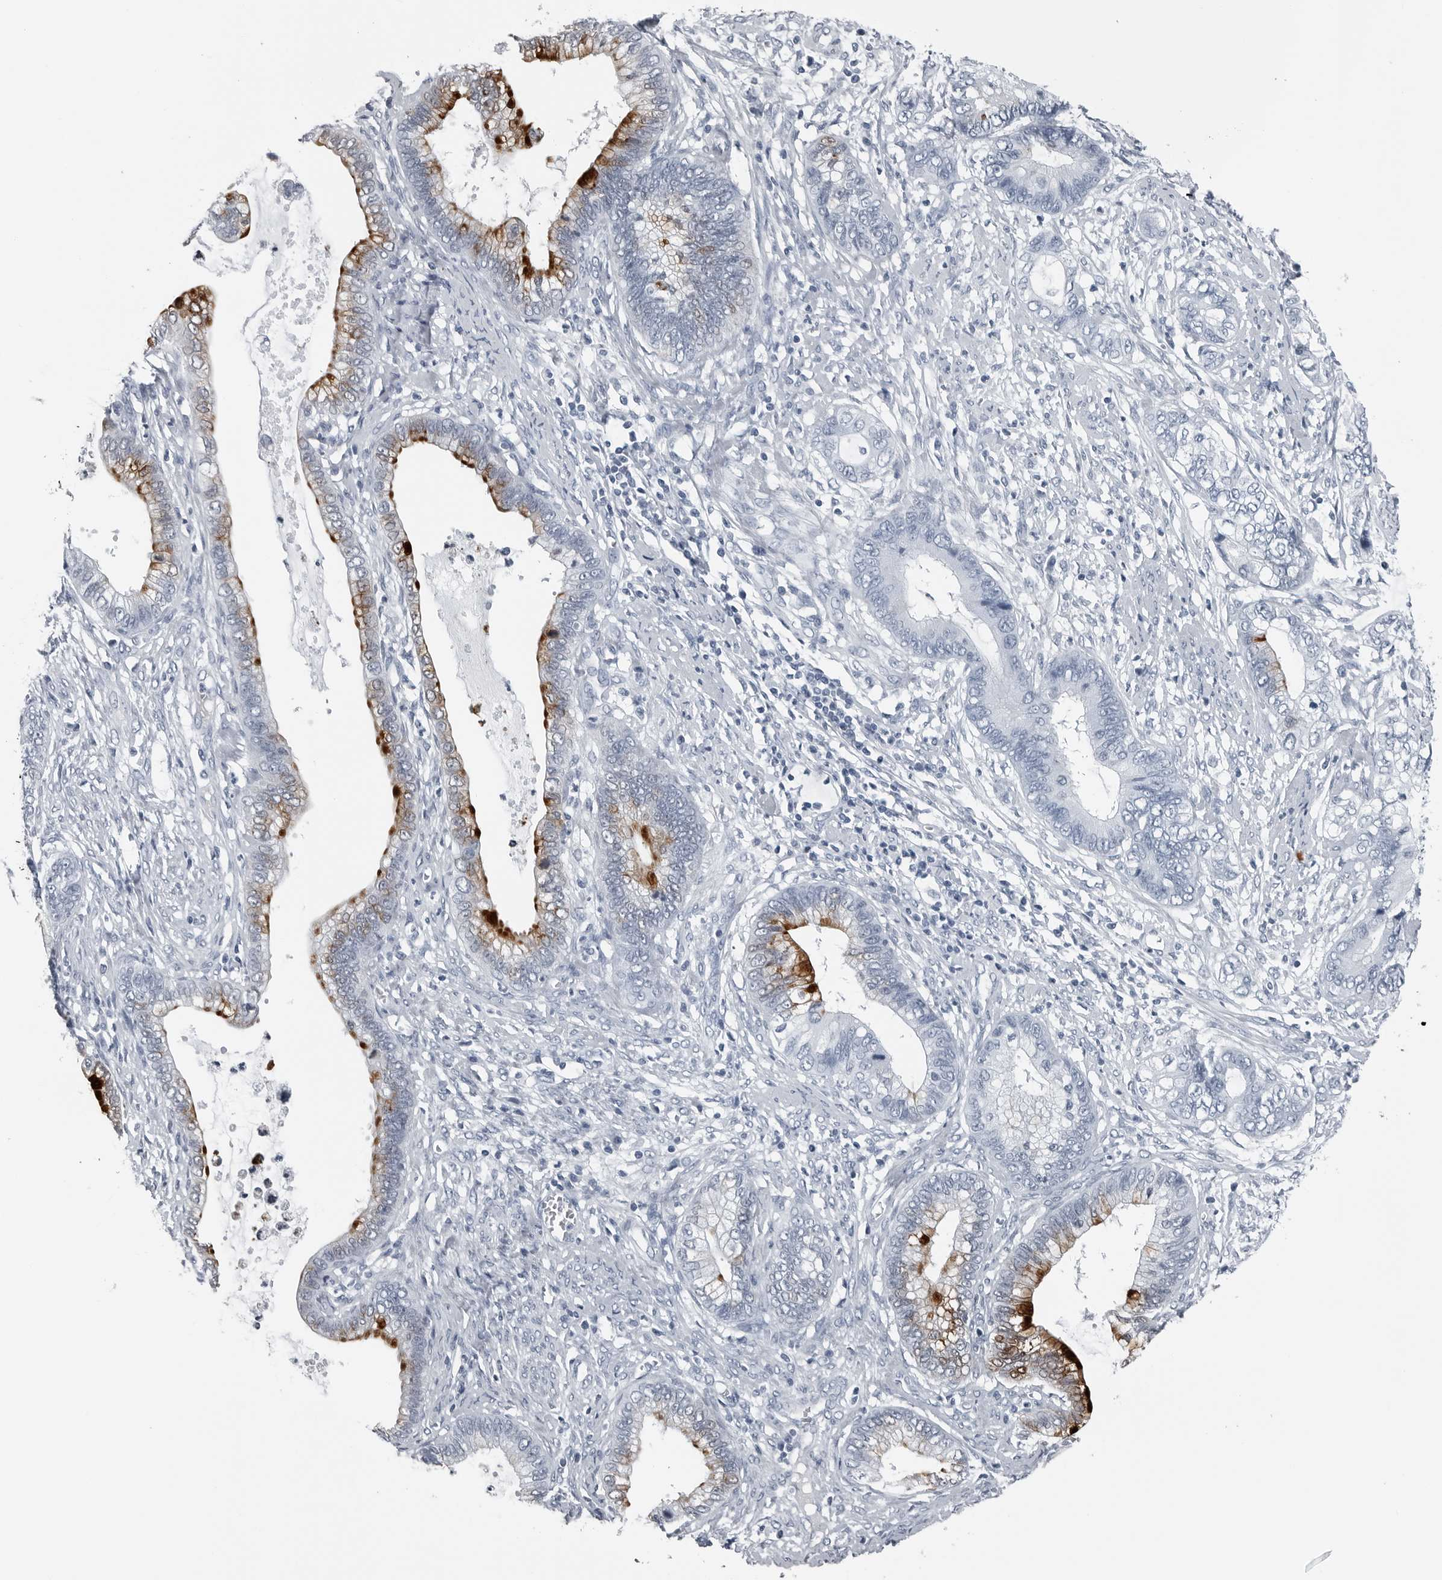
{"staining": {"intensity": "strong", "quantity": "25%-75%", "location": "cytoplasmic/membranous"}, "tissue": "cervical cancer", "cell_type": "Tumor cells", "image_type": "cancer", "snomed": [{"axis": "morphology", "description": "Adenocarcinoma, NOS"}, {"axis": "topography", "description": "Cervix"}], "caption": "There is high levels of strong cytoplasmic/membranous staining in tumor cells of cervical cancer (adenocarcinoma), as demonstrated by immunohistochemical staining (brown color).", "gene": "SPINK1", "patient": {"sex": "female", "age": 44}}